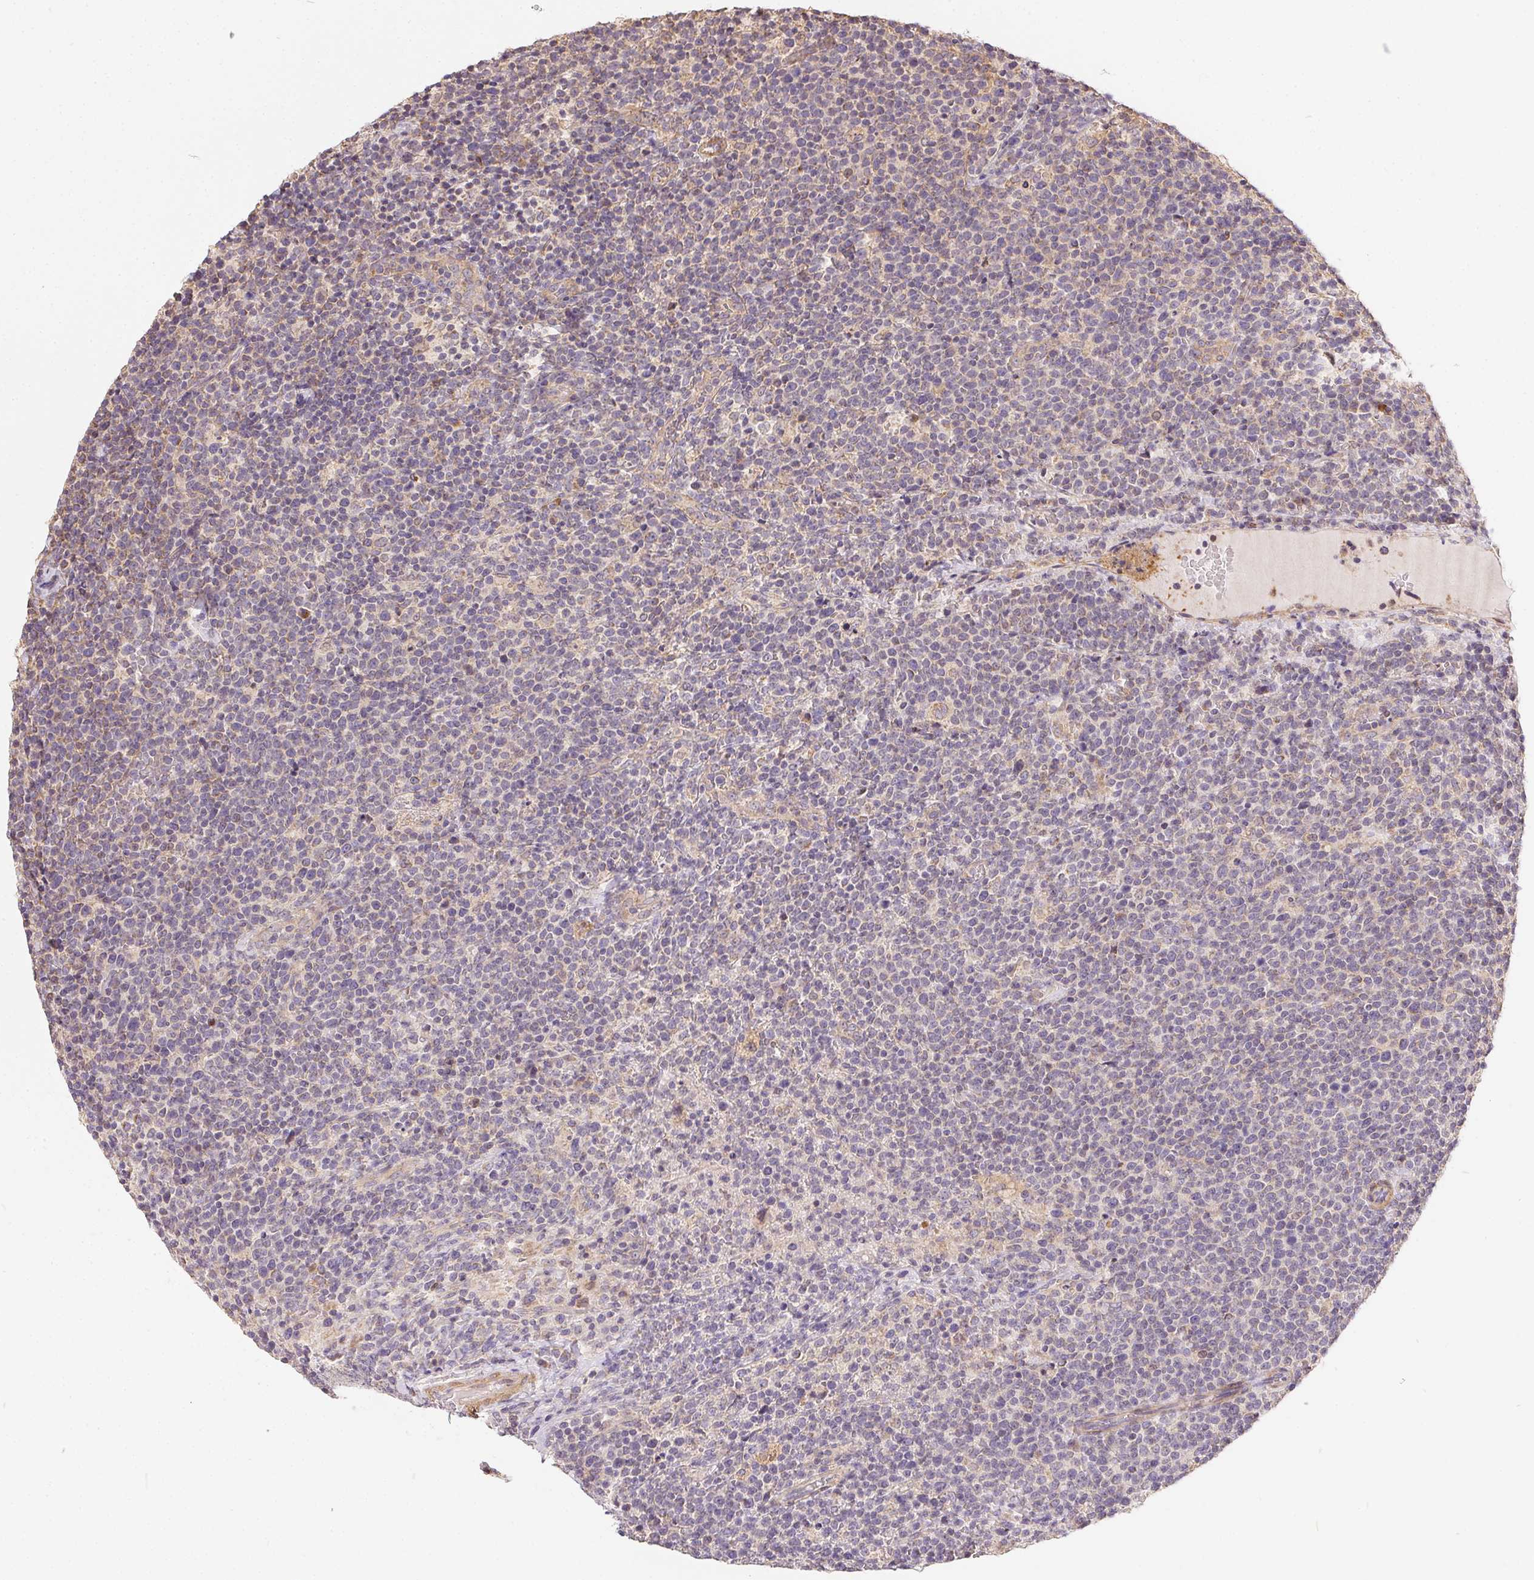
{"staining": {"intensity": "negative", "quantity": "none", "location": "none"}, "tissue": "lymphoma", "cell_type": "Tumor cells", "image_type": "cancer", "snomed": [{"axis": "morphology", "description": "Malignant lymphoma, non-Hodgkin's type, High grade"}, {"axis": "topography", "description": "Lymph node"}], "caption": "Tumor cells are negative for brown protein staining in malignant lymphoma, non-Hodgkin's type (high-grade).", "gene": "REV3L", "patient": {"sex": "male", "age": 61}}